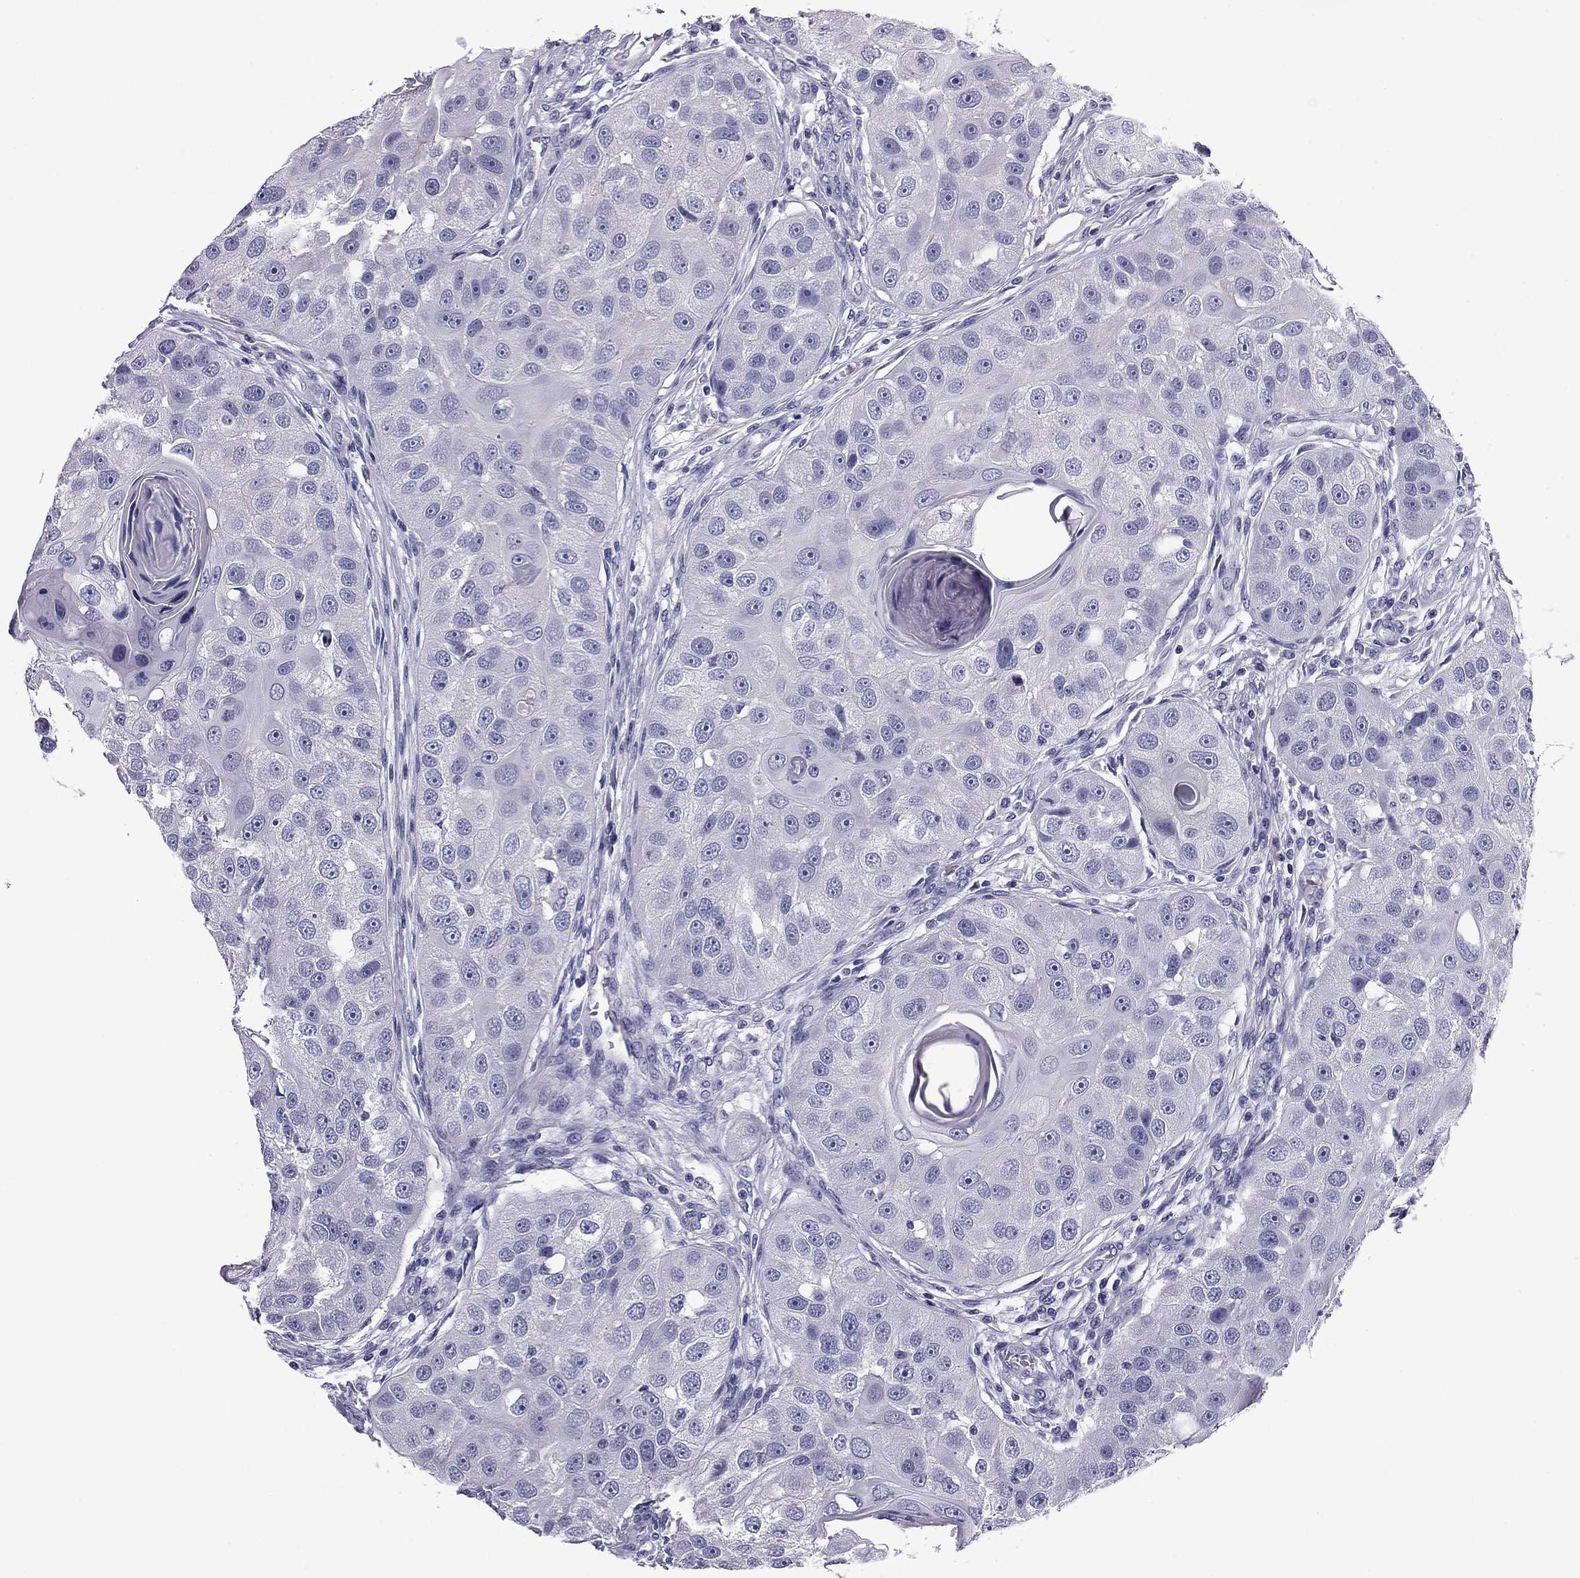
{"staining": {"intensity": "negative", "quantity": "none", "location": "none"}, "tissue": "head and neck cancer", "cell_type": "Tumor cells", "image_type": "cancer", "snomed": [{"axis": "morphology", "description": "Normal tissue, NOS"}, {"axis": "morphology", "description": "Squamous cell carcinoma, NOS"}, {"axis": "topography", "description": "Skeletal muscle"}, {"axis": "topography", "description": "Head-Neck"}], "caption": "Image shows no protein expression in tumor cells of head and neck cancer (squamous cell carcinoma) tissue.", "gene": "FLNC", "patient": {"sex": "male", "age": 51}}